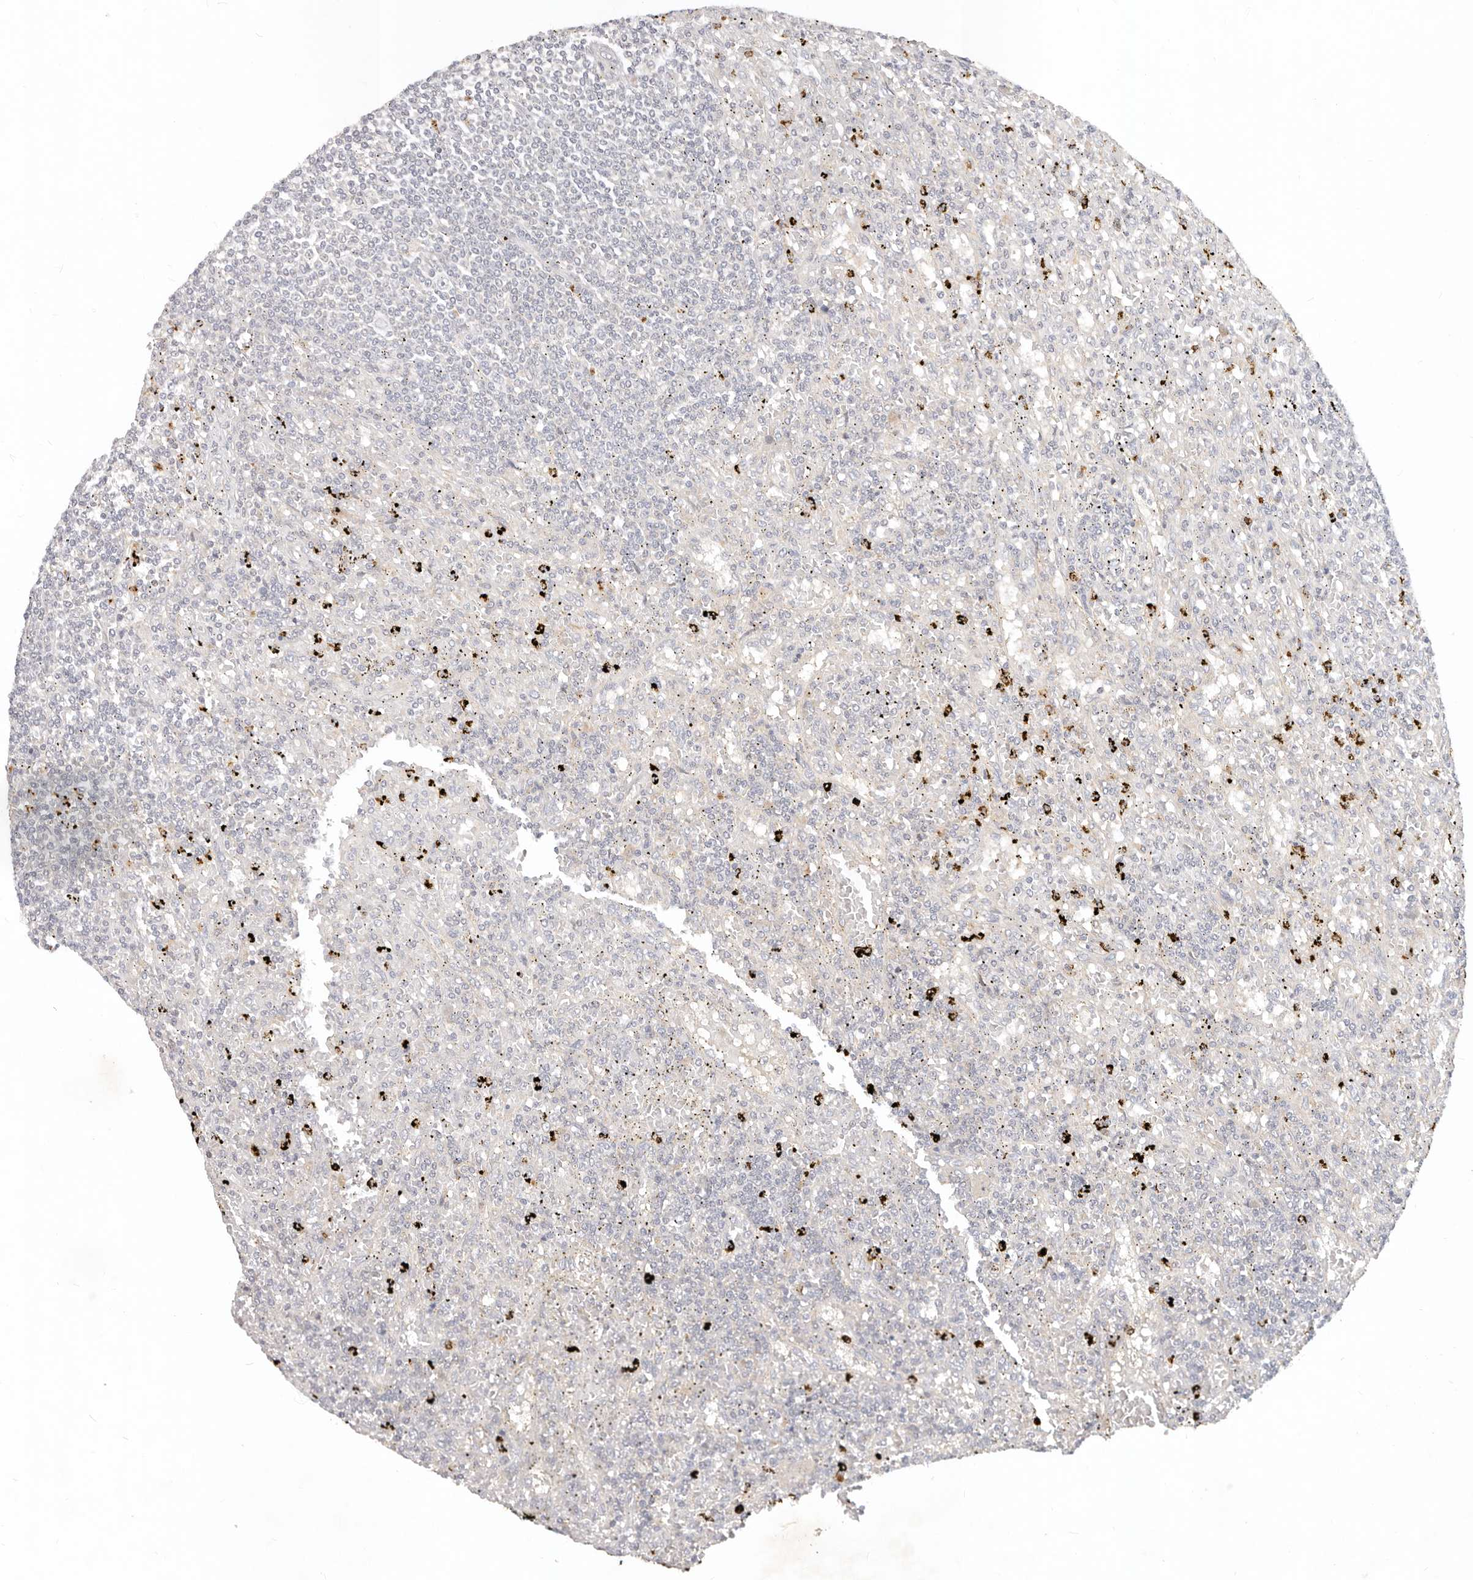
{"staining": {"intensity": "negative", "quantity": "none", "location": "none"}, "tissue": "lymphoma", "cell_type": "Tumor cells", "image_type": "cancer", "snomed": [{"axis": "morphology", "description": "Malignant lymphoma, non-Hodgkin's type, Low grade"}, {"axis": "topography", "description": "Spleen"}], "caption": "Tumor cells show no significant expression in lymphoma. (Immunohistochemistry, brightfield microscopy, high magnification).", "gene": "USP49", "patient": {"sex": "male", "age": 76}}